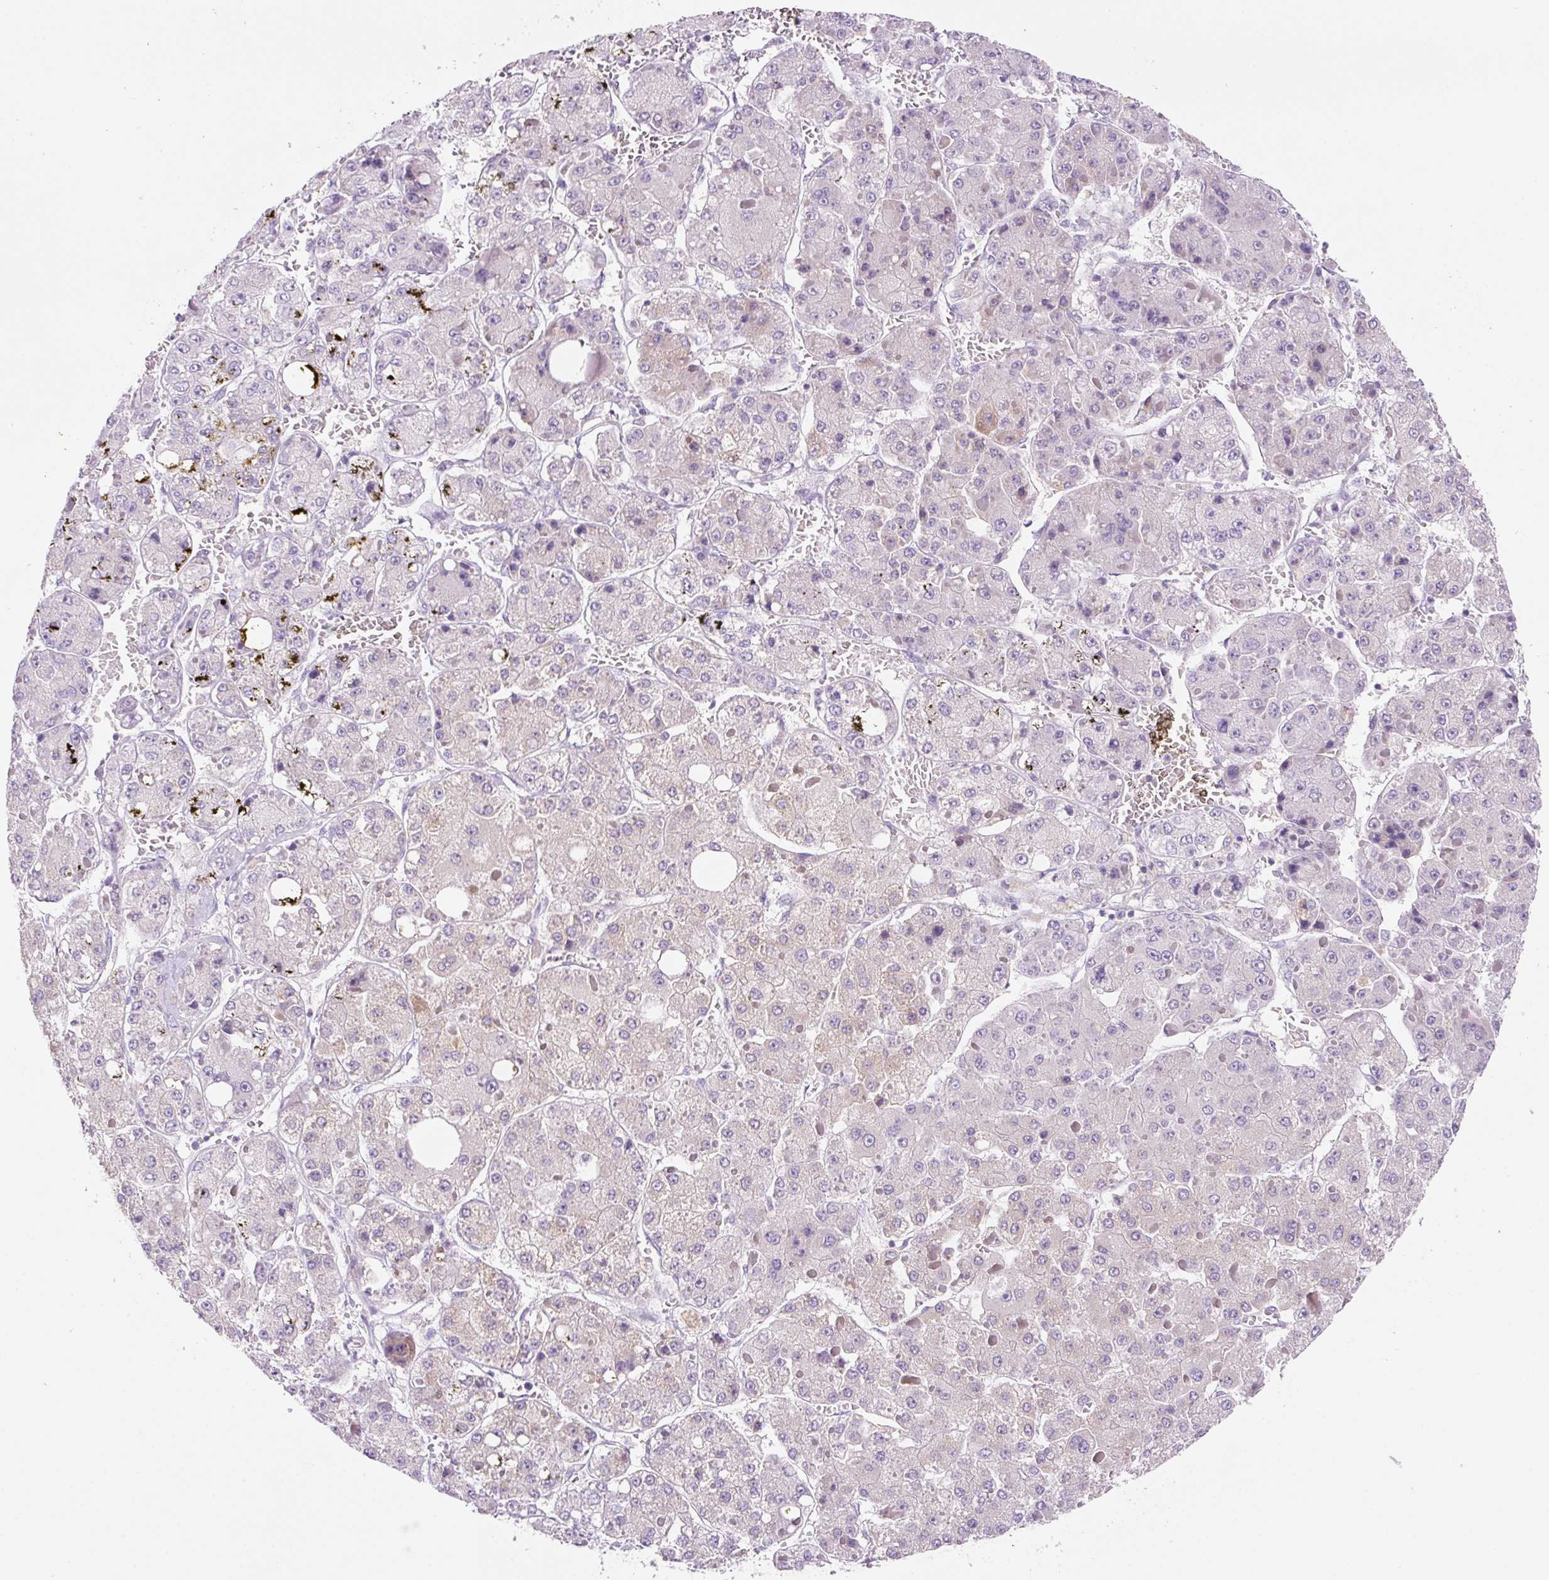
{"staining": {"intensity": "negative", "quantity": "none", "location": "none"}, "tissue": "liver cancer", "cell_type": "Tumor cells", "image_type": "cancer", "snomed": [{"axis": "morphology", "description": "Carcinoma, Hepatocellular, NOS"}, {"axis": "topography", "description": "Liver"}], "caption": "The IHC image has no significant positivity in tumor cells of liver cancer tissue. (DAB (3,3'-diaminobenzidine) immunohistochemistry visualized using brightfield microscopy, high magnification).", "gene": "NDST3", "patient": {"sex": "female", "age": 73}}